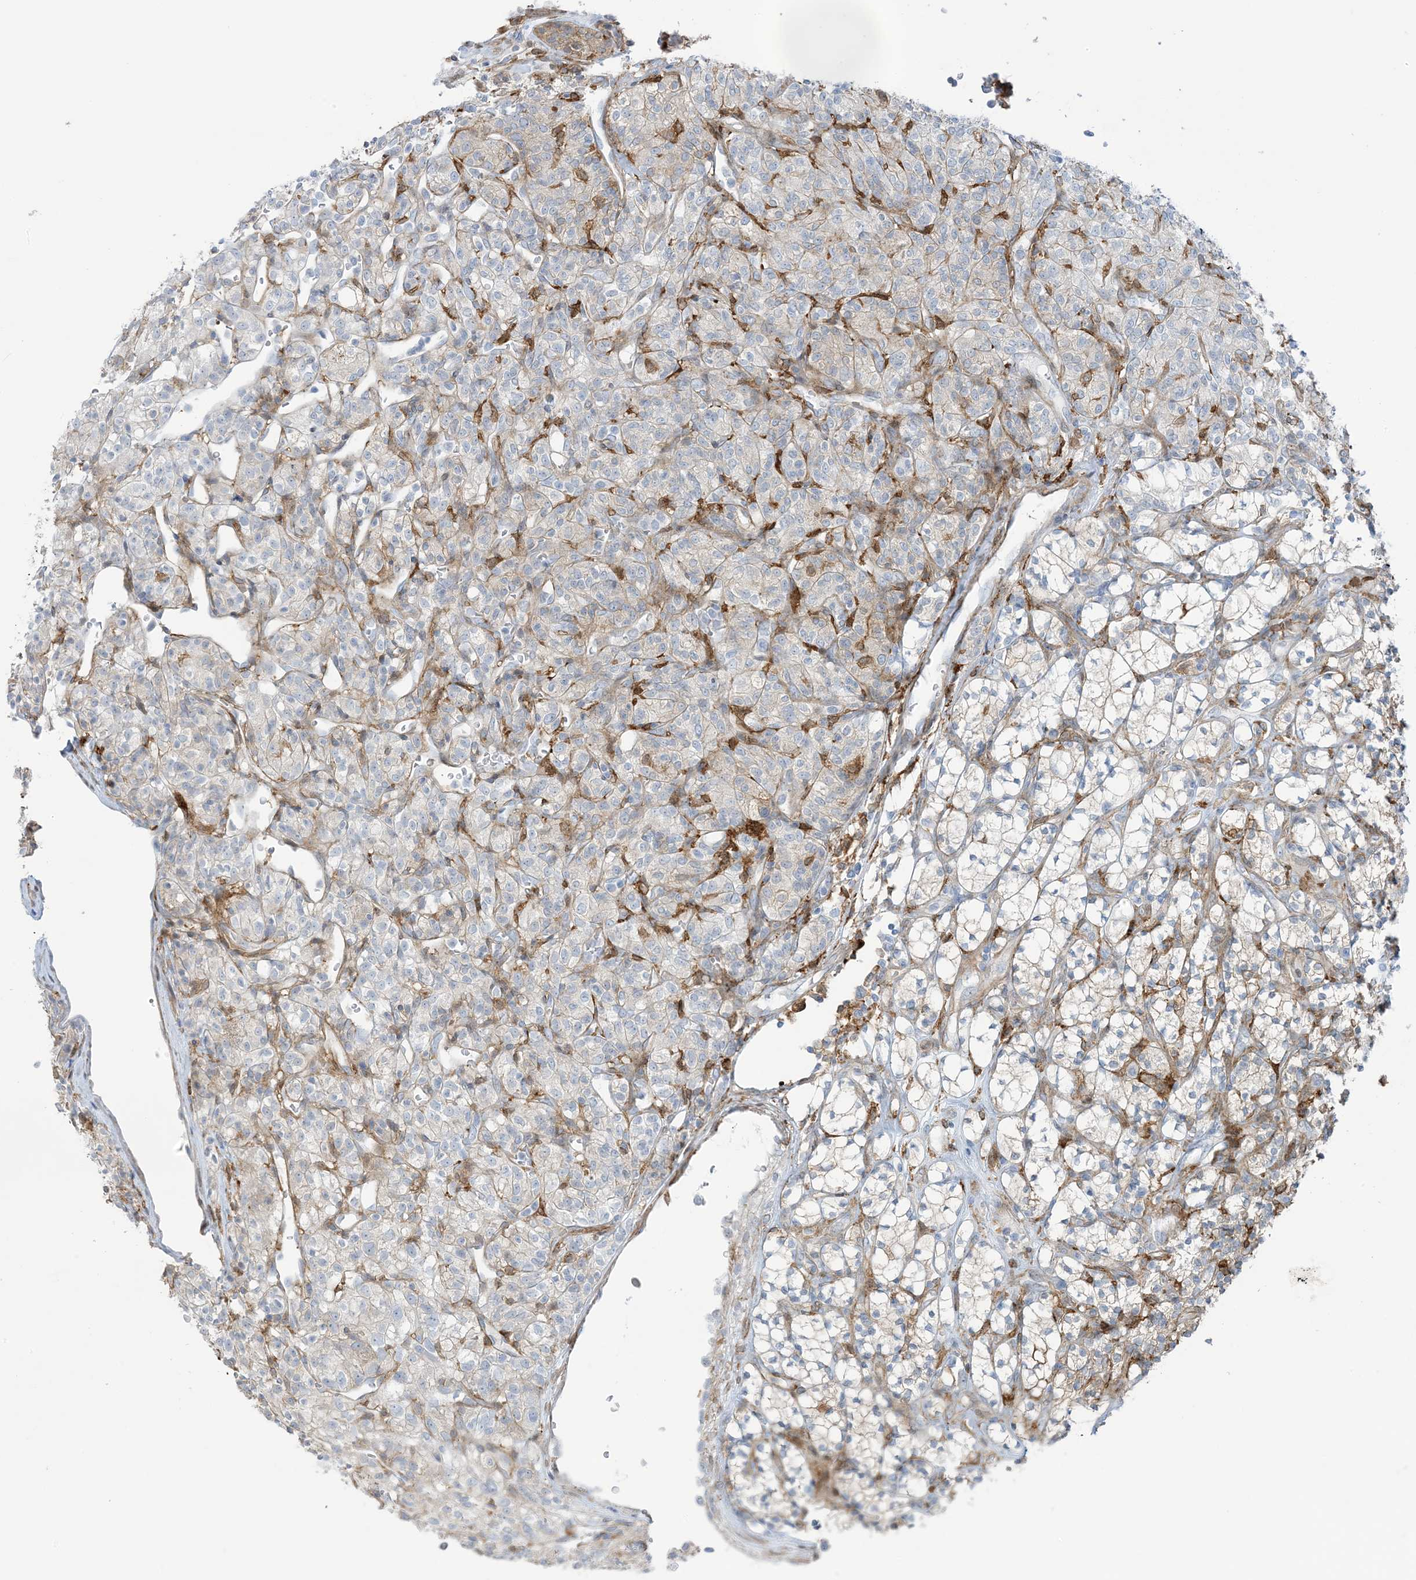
{"staining": {"intensity": "weak", "quantity": "<25%", "location": "cytoplasmic/membranous"}, "tissue": "renal cancer", "cell_type": "Tumor cells", "image_type": "cancer", "snomed": [{"axis": "morphology", "description": "Adenocarcinoma, NOS"}, {"axis": "topography", "description": "Kidney"}], "caption": "This is an IHC image of human adenocarcinoma (renal). There is no positivity in tumor cells.", "gene": "ICMT", "patient": {"sex": "male", "age": 77}}